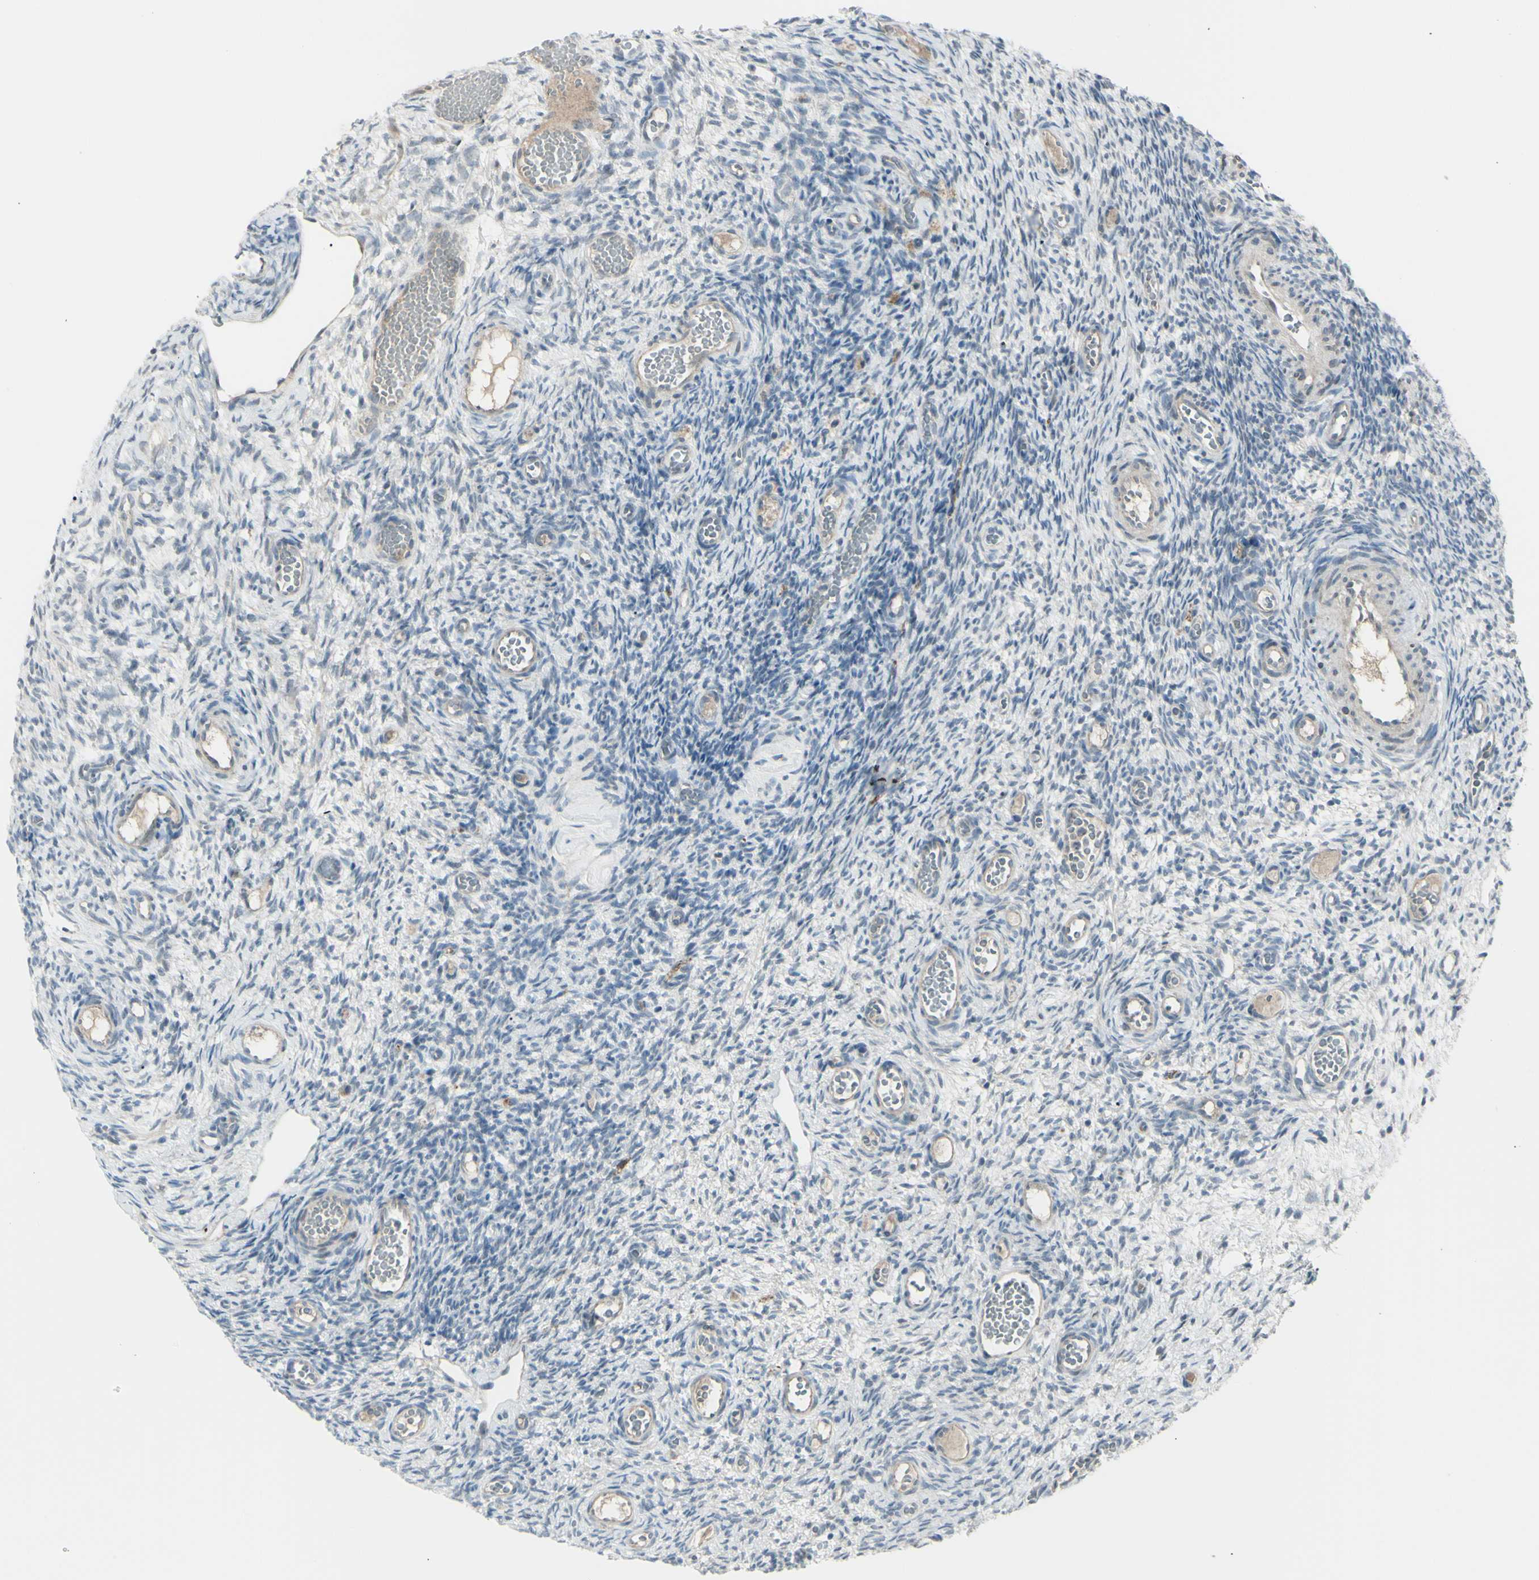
{"staining": {"intensity": "negative", "quantity": "none", "location": "none"}, "tissue": "ovary", "cell_type": "Ovarian stroma cells", "image_type": "normal", "snomed": [{"axis": "morphology", "description": "Normal tissue, NOS"}, {"axis": "topography", "description": "Ovary"}], "caption": "Ovarian stroma cells show no significant protein staining in normal ovary. (Immunohistochemistry, brightfield microscopy, high magnification).", "gene": "SH3GL2", "patient": {"sex": "female", "age": 35}}